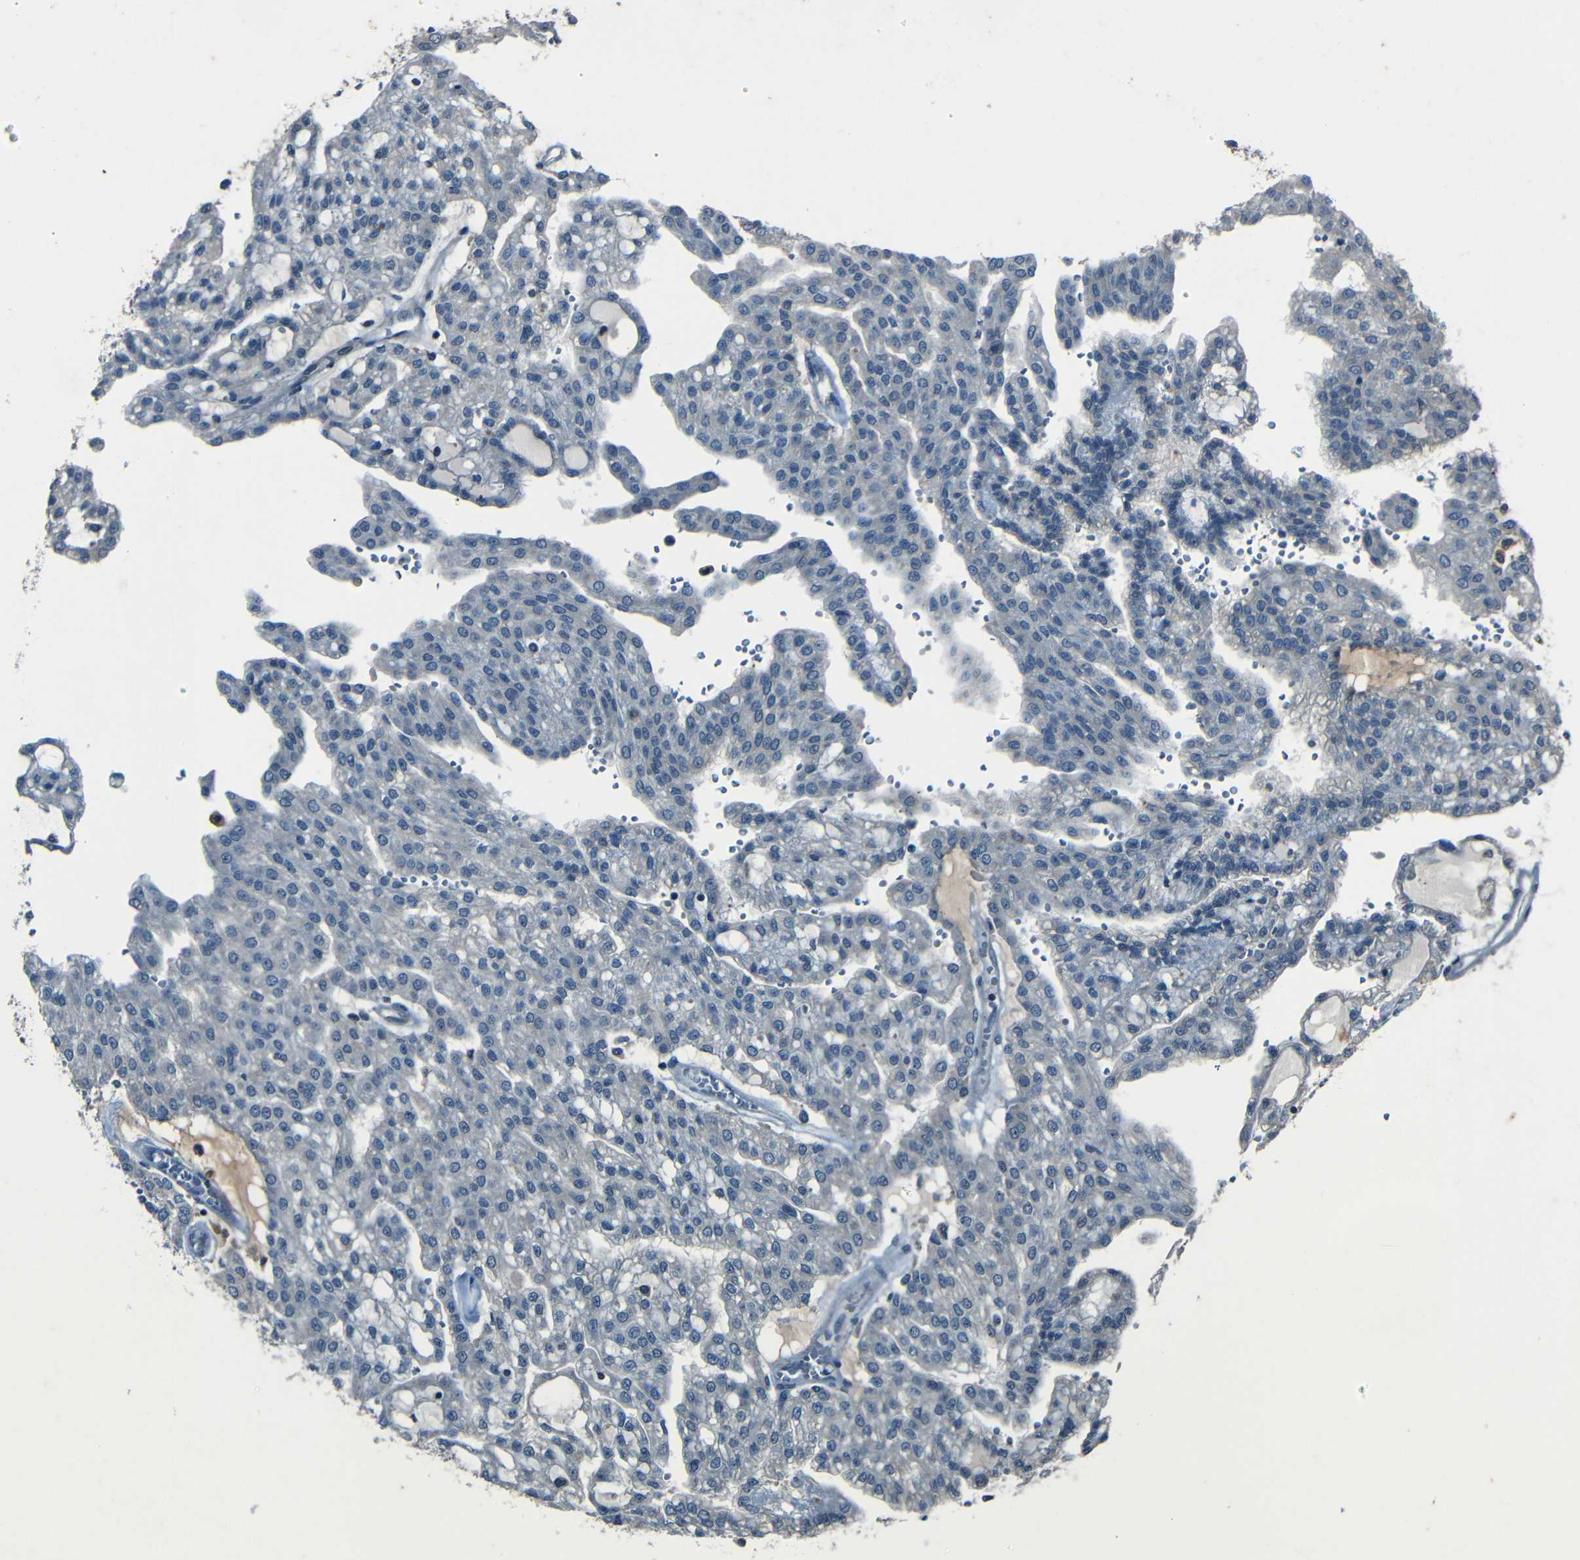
{"staining": {"intensity": "negative", "quantity": "none", "location": "none"}, "tissue": "renal cancer", "cell_type": "Tumor cells", "image_type": "cancer", "snomed": [{"axis": "morphology", "description": "Adenocarcinoma, NOS"}, {"axis": "topography", "description": "Kidney"}], "caption": "Protein analysis of renal adenocarcinoma reveals no significant expression in tumor cells.", "gene": "SLA", "patient": {"sex": "male", "age": 63}}